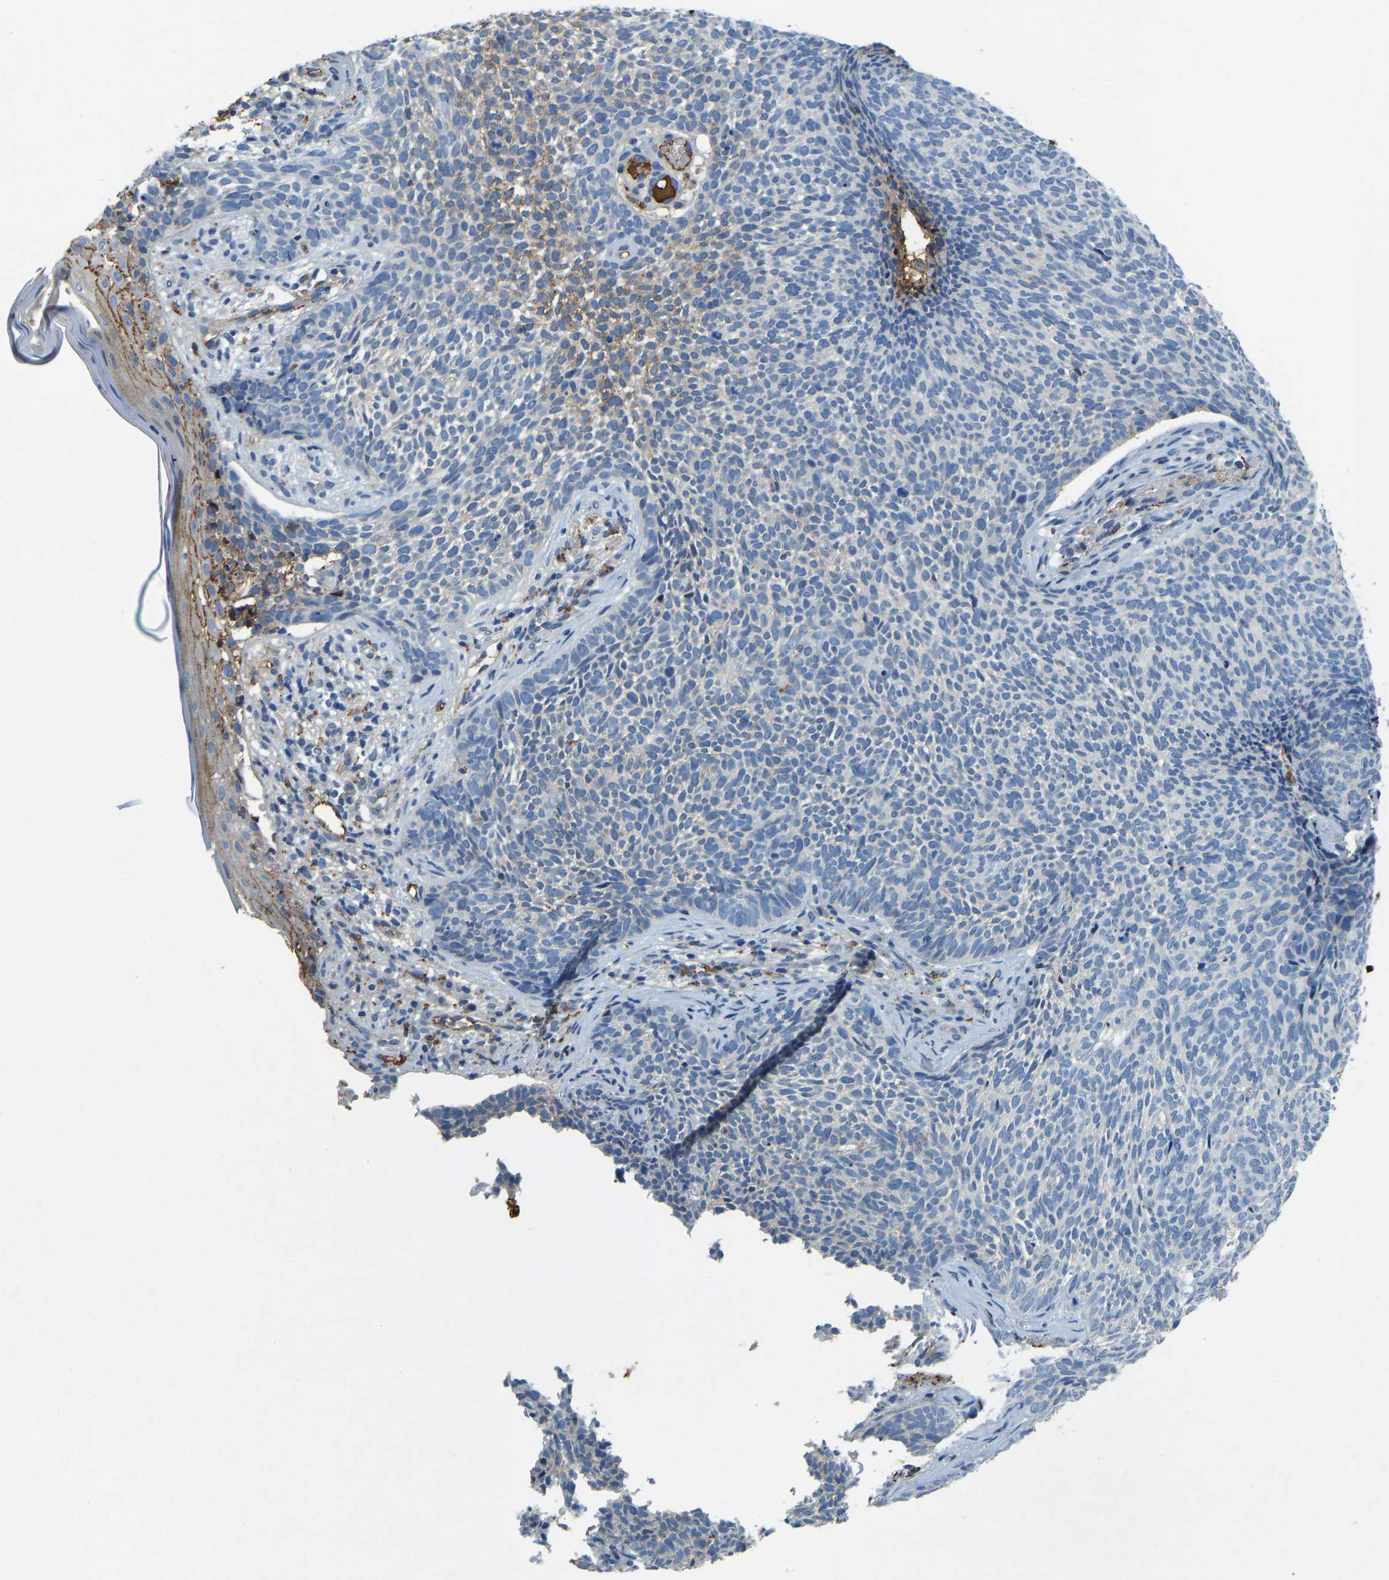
{"staining": {"intensity": "negative", "quantity": "none", "location": "none"}, "tissue": "skin cancer", "cell_type": "Tumor cells", "image_type": "cancer", "snomed": [{"axis": "morphology", "description": "Basal cell carcinoma"}, {"axis": "topography", "description": "Skin"}], "caption": "This is an IHC image of human basal cell carcinoma (skin). There is no expression in tumor cells.", "gene": "THBS4", "patient": {"sex": "female", "age": 84}}